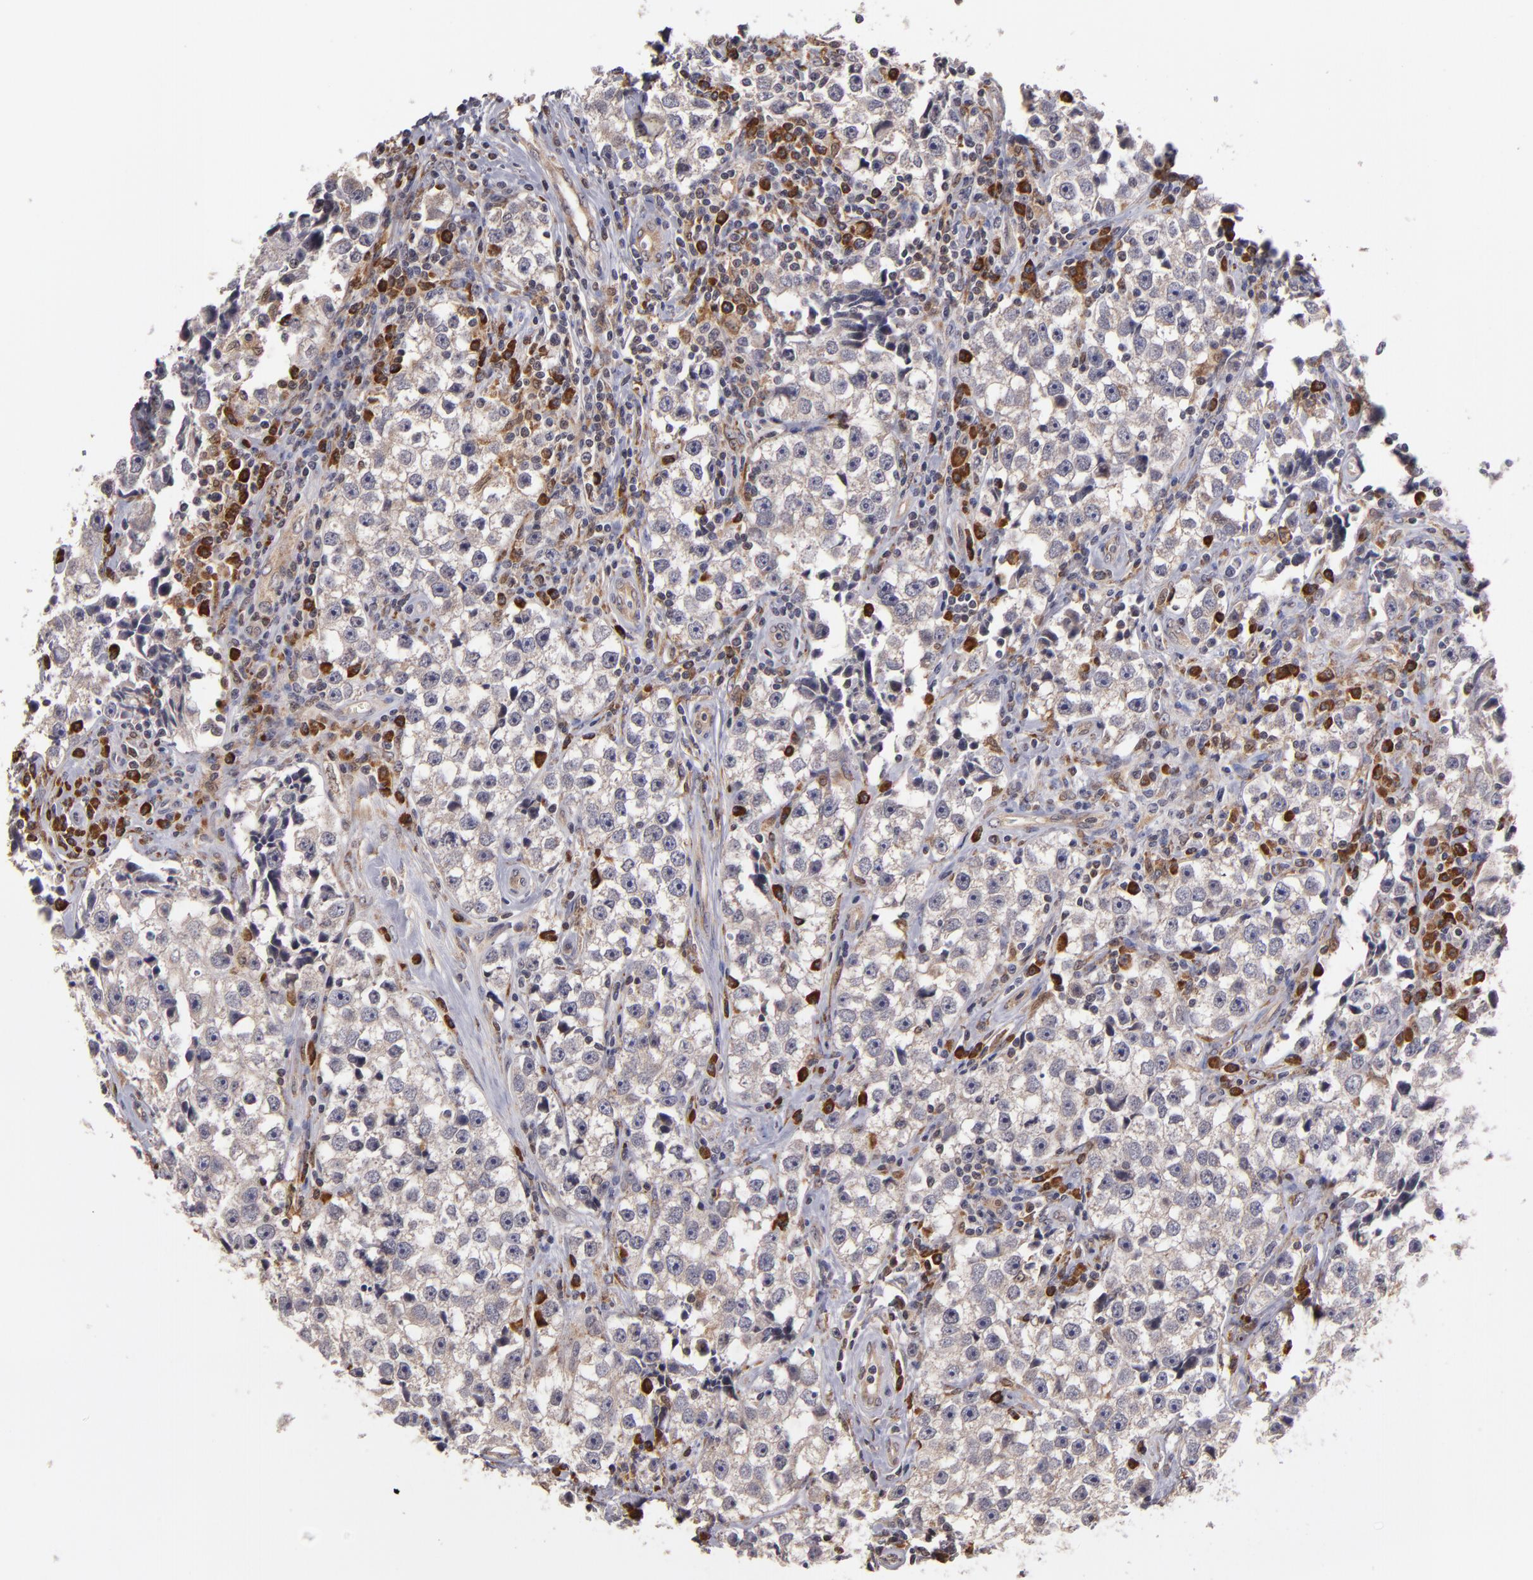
{"staining": {"intensity": "weak", "quantity": ">75%", "location": "cytoplasmic/membranous"}, "tissue": "testis cancer", "cell_type": "Tumor cells", "image_type": "cancer", "snomed": [{"axis": "morphology", "description": "Seminoma, NOS"}, {"axis": "topography", "description": "Testis"}], "caption": "Testis seminoma stained with IHC reveals weak cytoplasmic/membranous staining in approximately >75% of tumor cells. Ihc stains the protein in brown and the nuclei are stained blue.", "gene": "CASP1", "patient": {"sex": "male", "age": 32}}